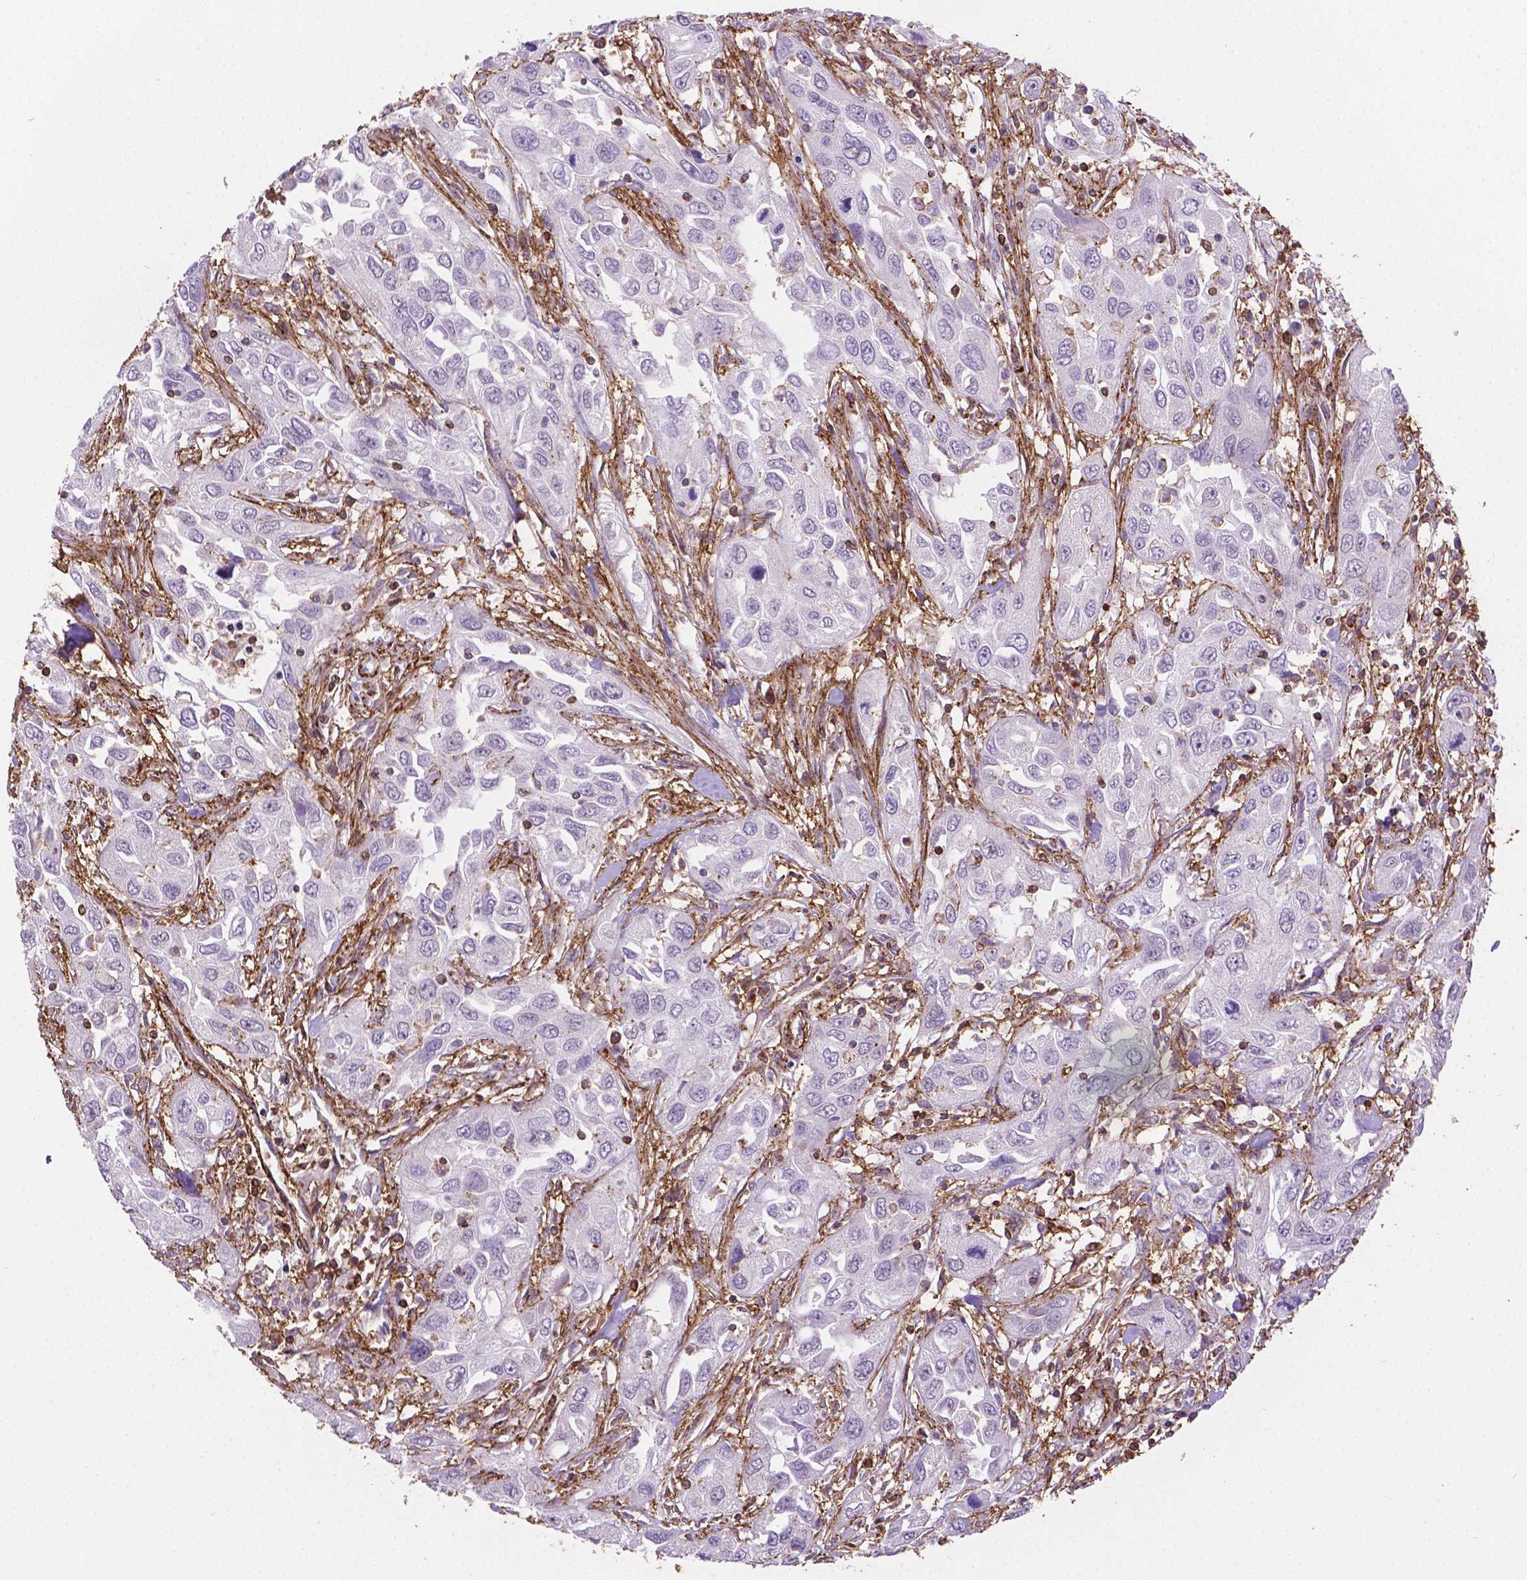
{"staining": {"intensity": "negative", "quantity": "none", "location": "none"}, "tissue": "urothelial cancer", "cell_type": "Tumor cells", "image_type": "cancer", "snomed": [{"axis": "morphology", "description": "Urothelial carcinoma, High grade"}, {"axis": "topography", "description": "Urinary bladder"}], "caption": "Tumor cells show no significant expression in urothelial carcinoma (high-grade). (IHC, brightfield microscopy, high magnification).", "gene": "ACAD10", "patient": {"sex": "male", "age": 76}}